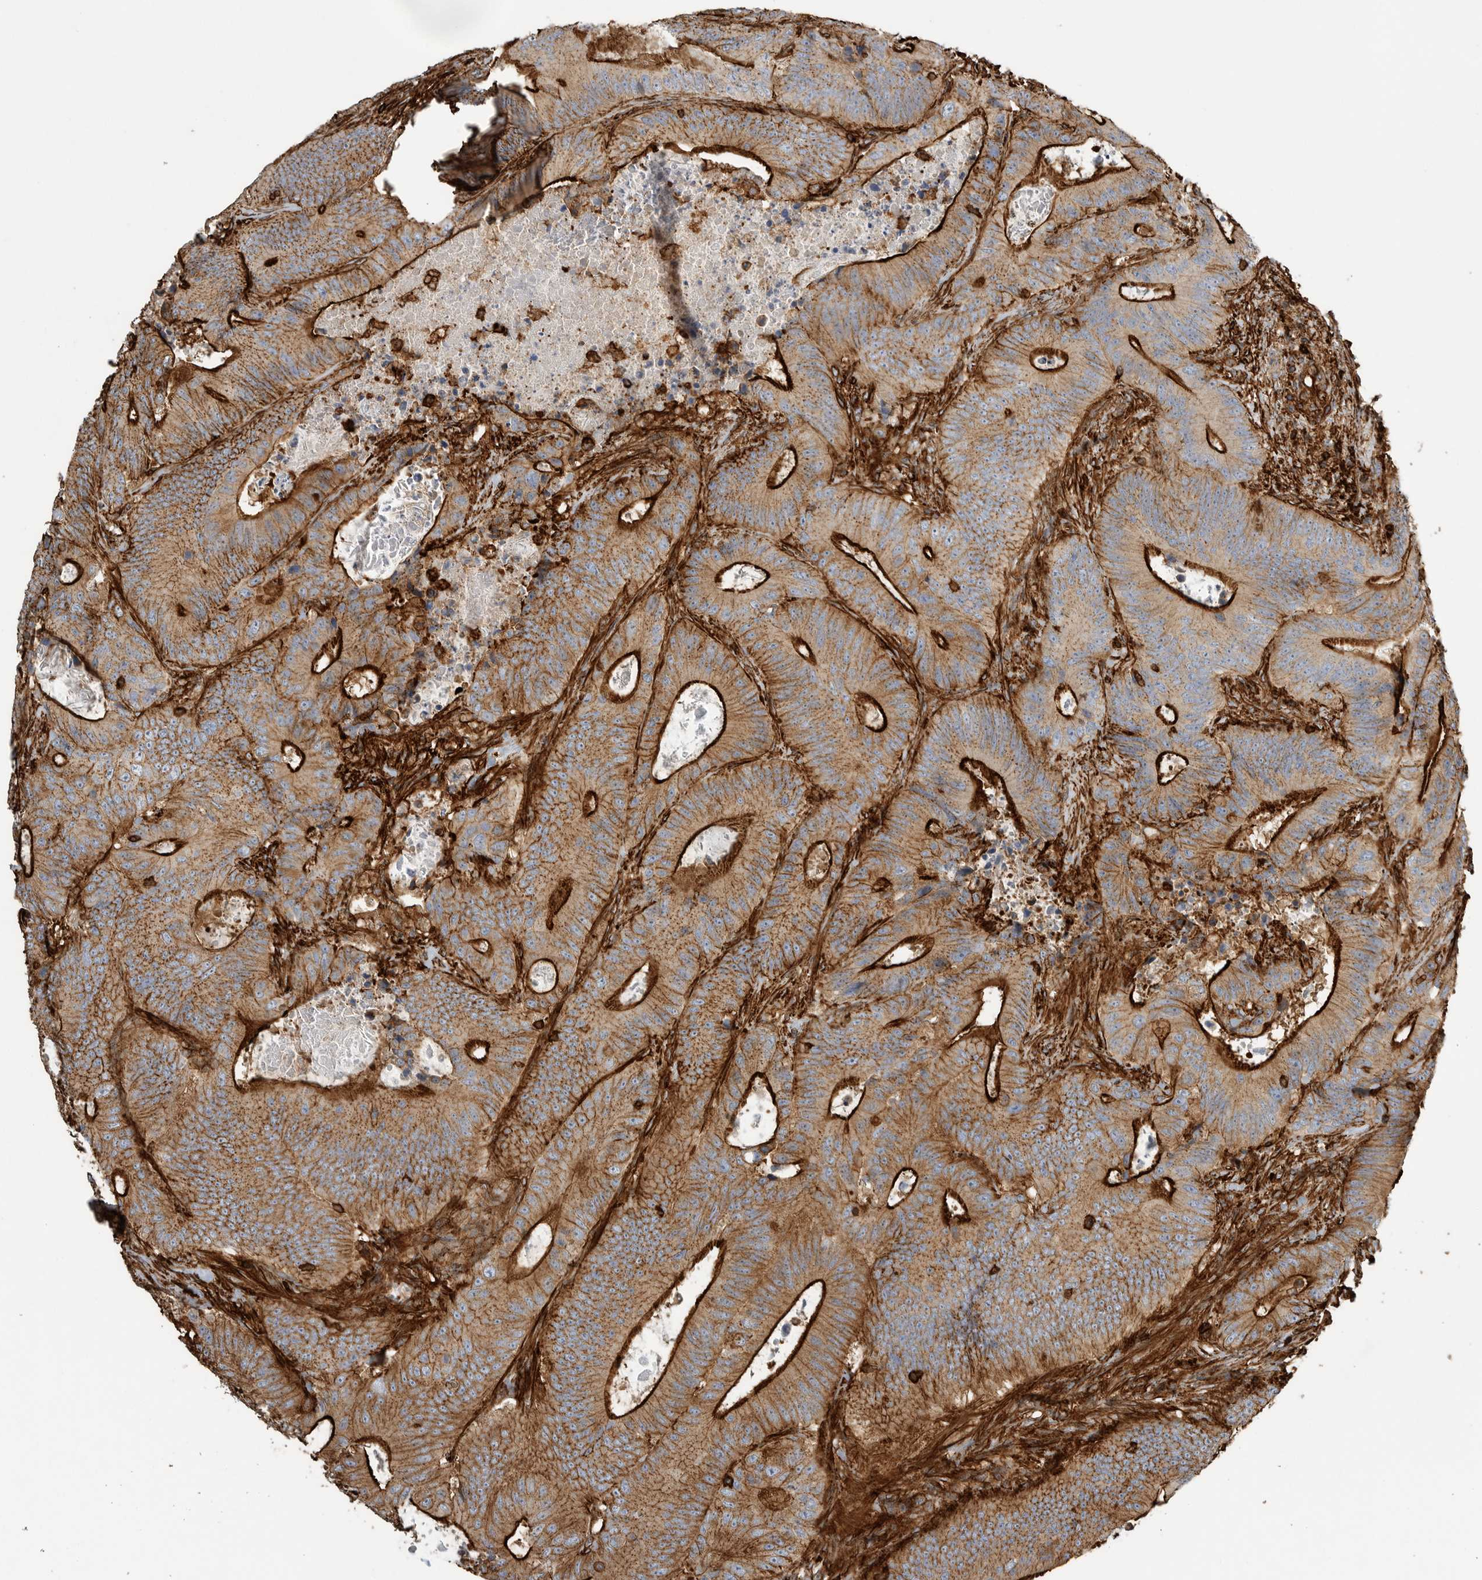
{"staining": {"intensity": "strong", "quantity": ">75%", "location": "cytoplasmic/membranous"}, "tissue": "colorectal cancer", "cell_type": "Tumor cells", "image_type": "cancer", "snomed": [{"axis": "morphology", "description": "Adenocarcinoma, NOS"}, {"axis": "topography", "description": "Colon"}], "caption": "The photomicrograph demonstrates staining of colorectal cancer (adenocarcinoma), revealing strong cytoplasmic/membranous protein expression (brown color) within tumor cells.", "gene": "GPER1", "patient": {"sex": "male", "age": 83}}